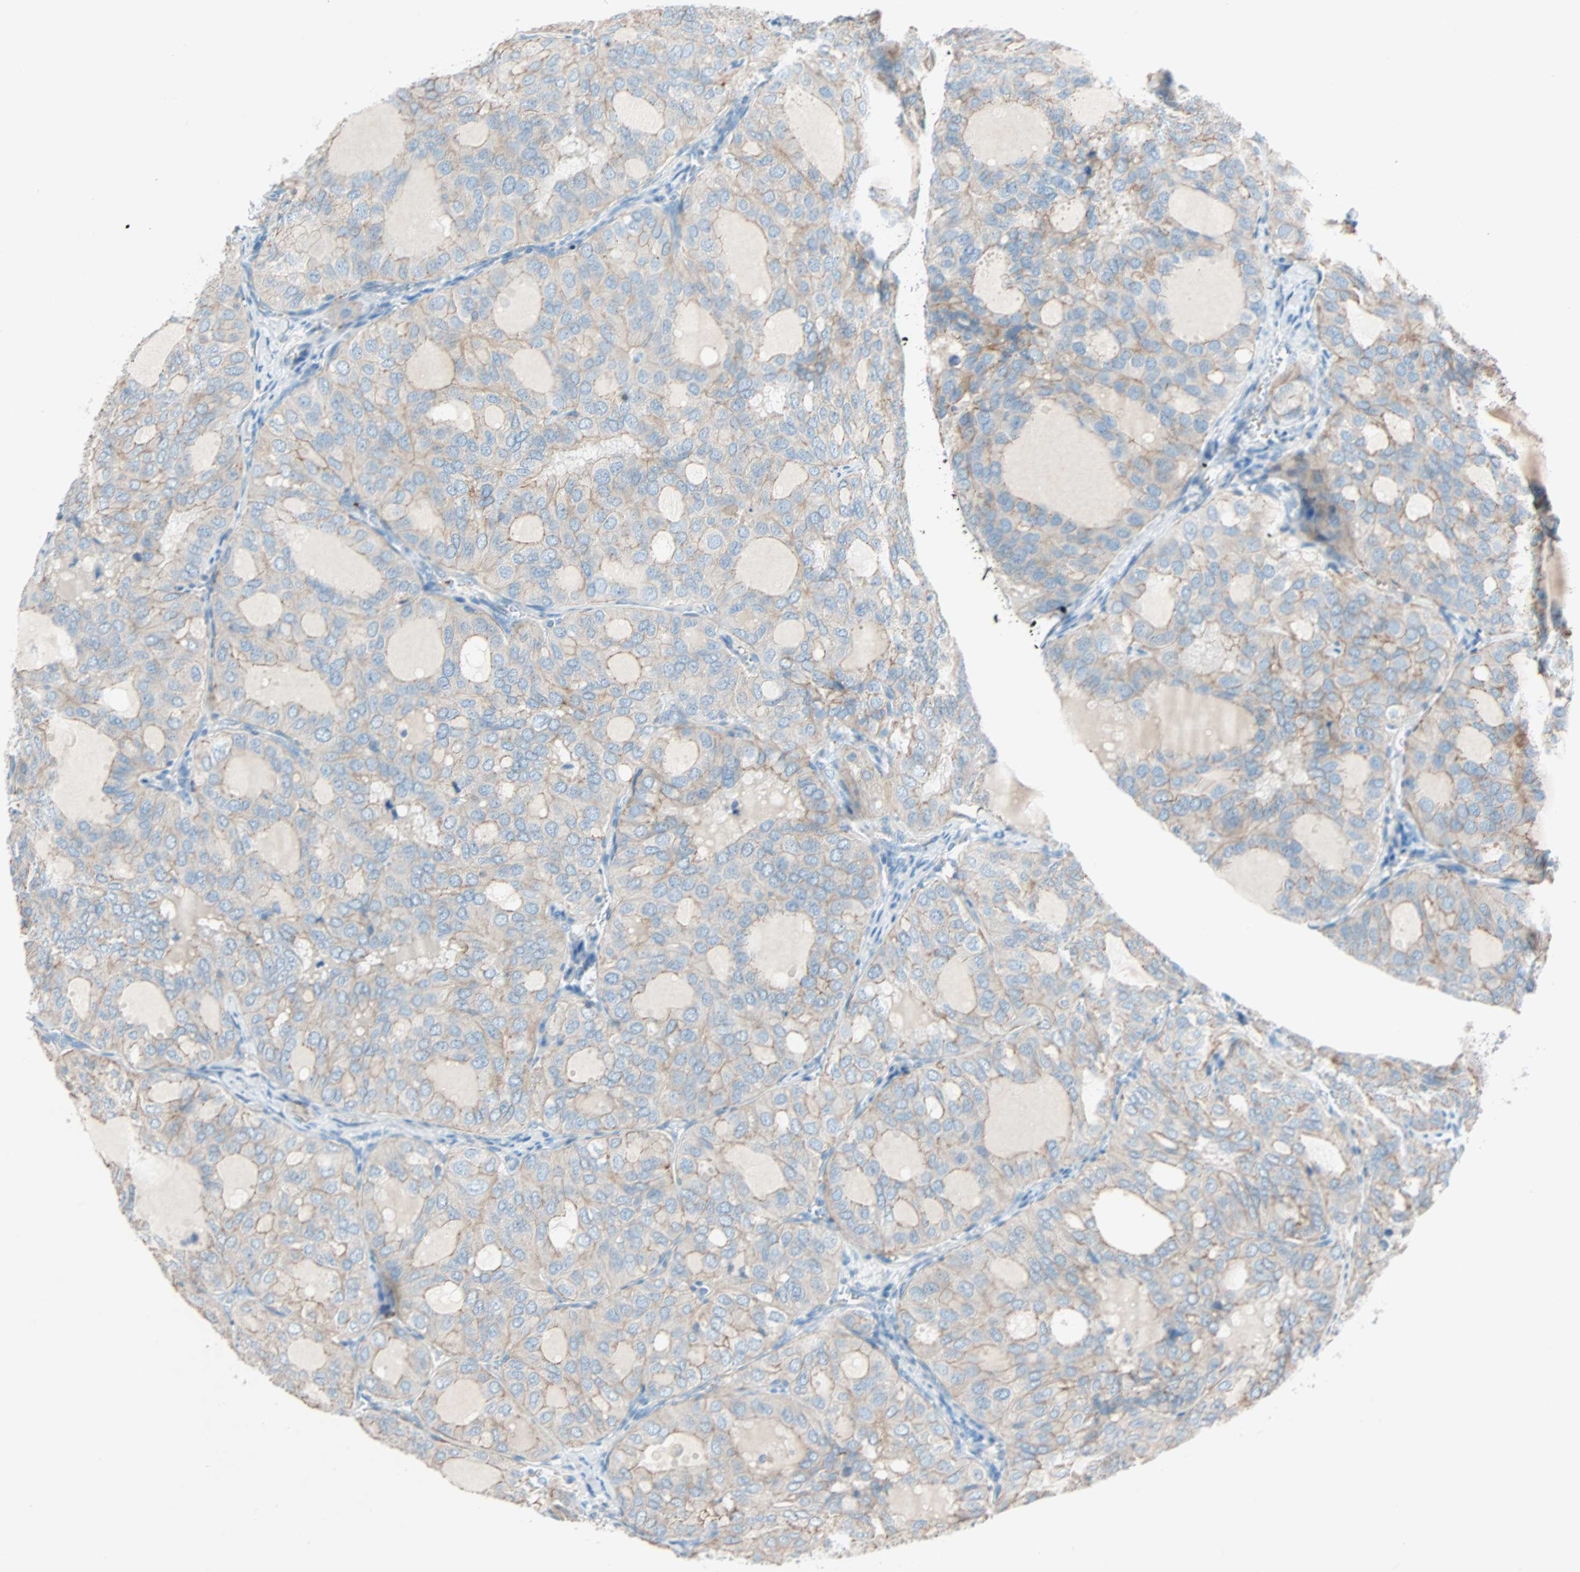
{"staining": {"intensity": "moderate", "quantity": ">75%", "location": "cytoplasmic/membranous"}, "tissue": "thyroid cancer", "cell_type": "Tumor cells", "image_type": "cancer", "snomed": [{"axis": "morphology", "description": "Follicular adenoma carcinoma, NOS"}, {"axis": "topography", "description": "Thyroid gland"}], "caption": "This is an image of immunohistochemistry (IHC) staining of follicular adenoma carcinoma (thyroid), which shows moderate positivity in the cytoplasmic/membranous of tumor cells.", "gene": "LY6G6F", "patient": {"sex": "male", "age": 75}}